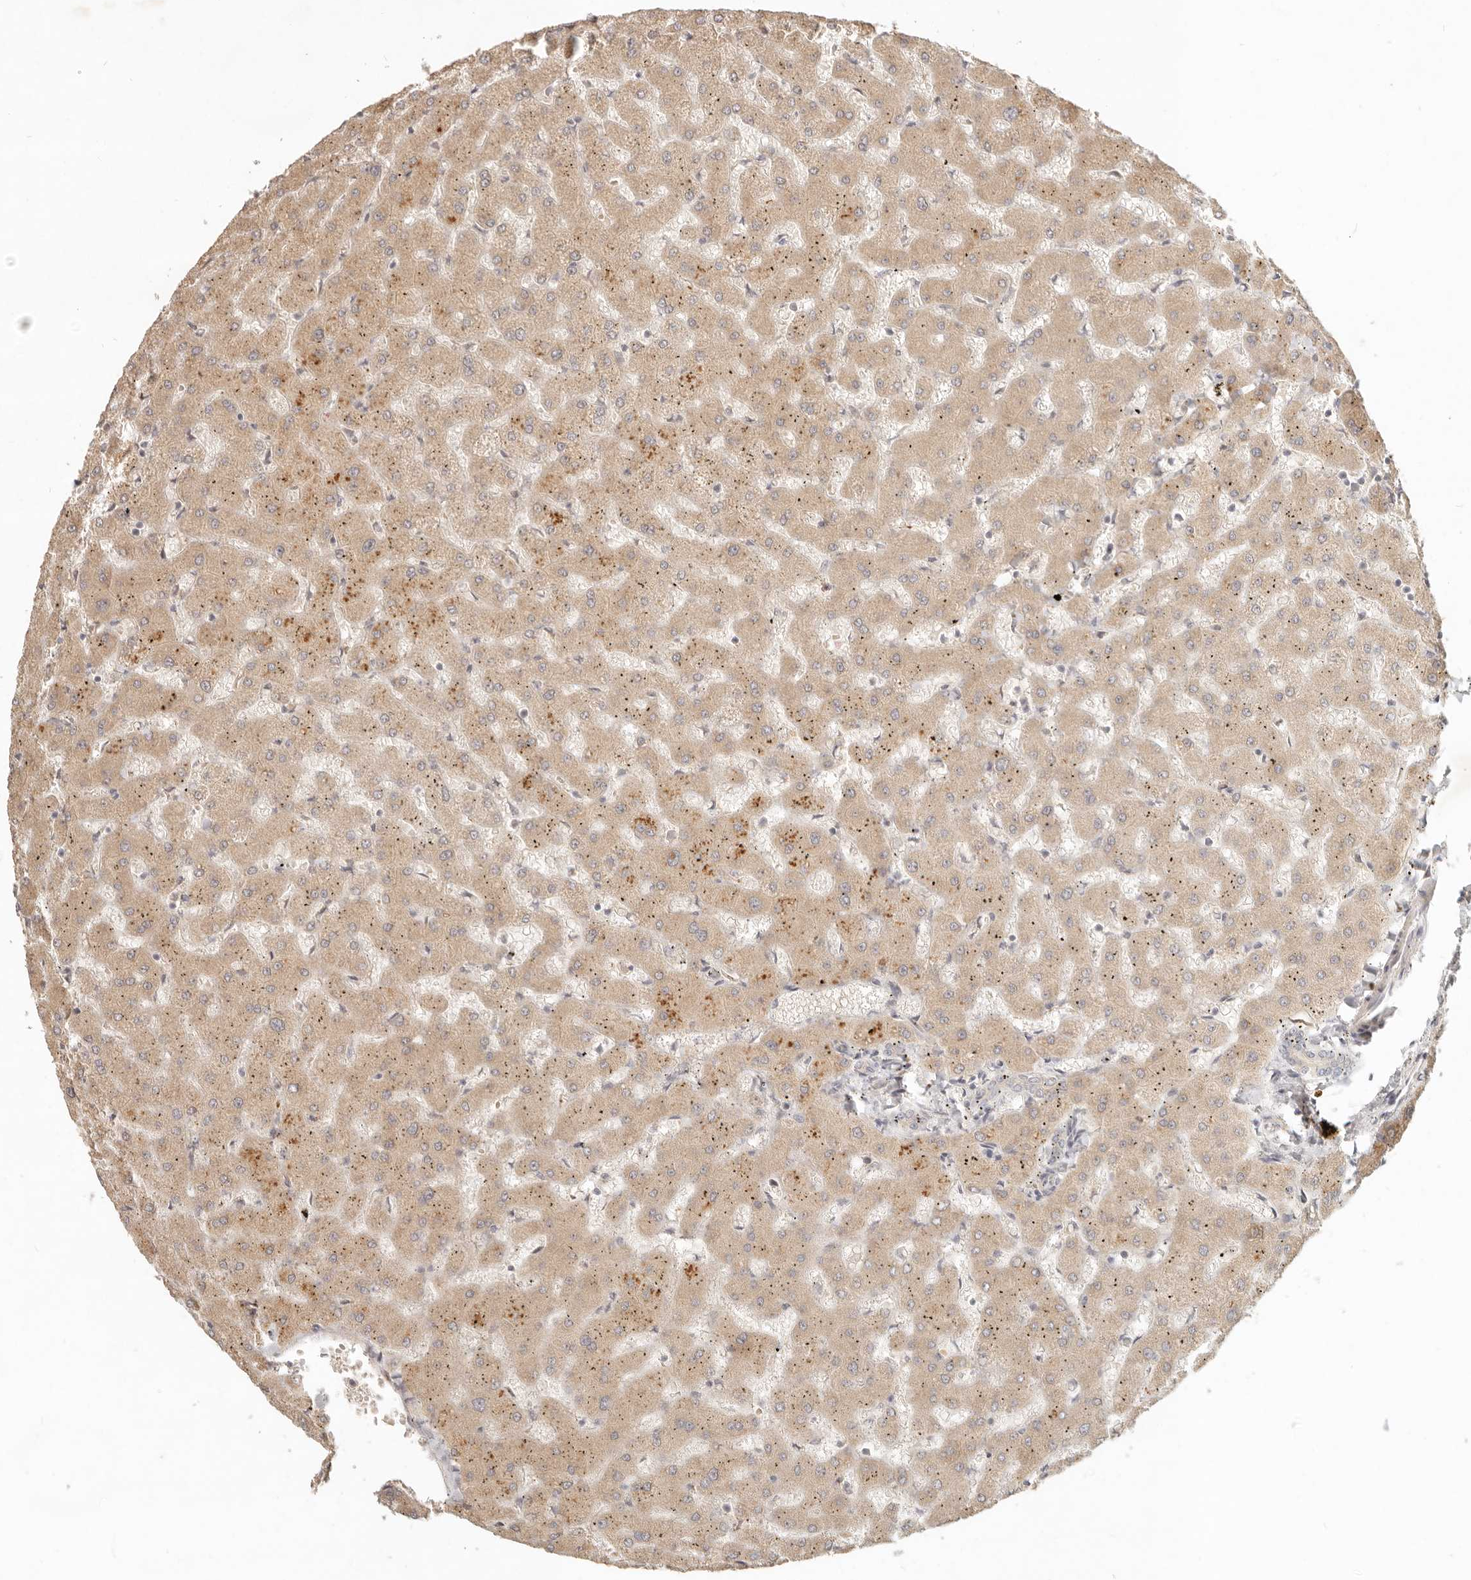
{"staining": {"intensity": "negative", "quantity": "none", "location": "none"}, "tissue": "liver", "cell_type": "Cholangiocytes", "image_type": "normal", "snomed": [{"axis": "morphology", "description": "Normal tissue, NOS"}, {"axis": "topography", "description": "Liver"}], "caption": "DAB (3,3'-diaminobenzidine) immunohistochemical staining of normal liver displays no significant positivity in cholangiocytes.", "gene": "UBXN11", "patient": {"sex": "female", "age": 63}}